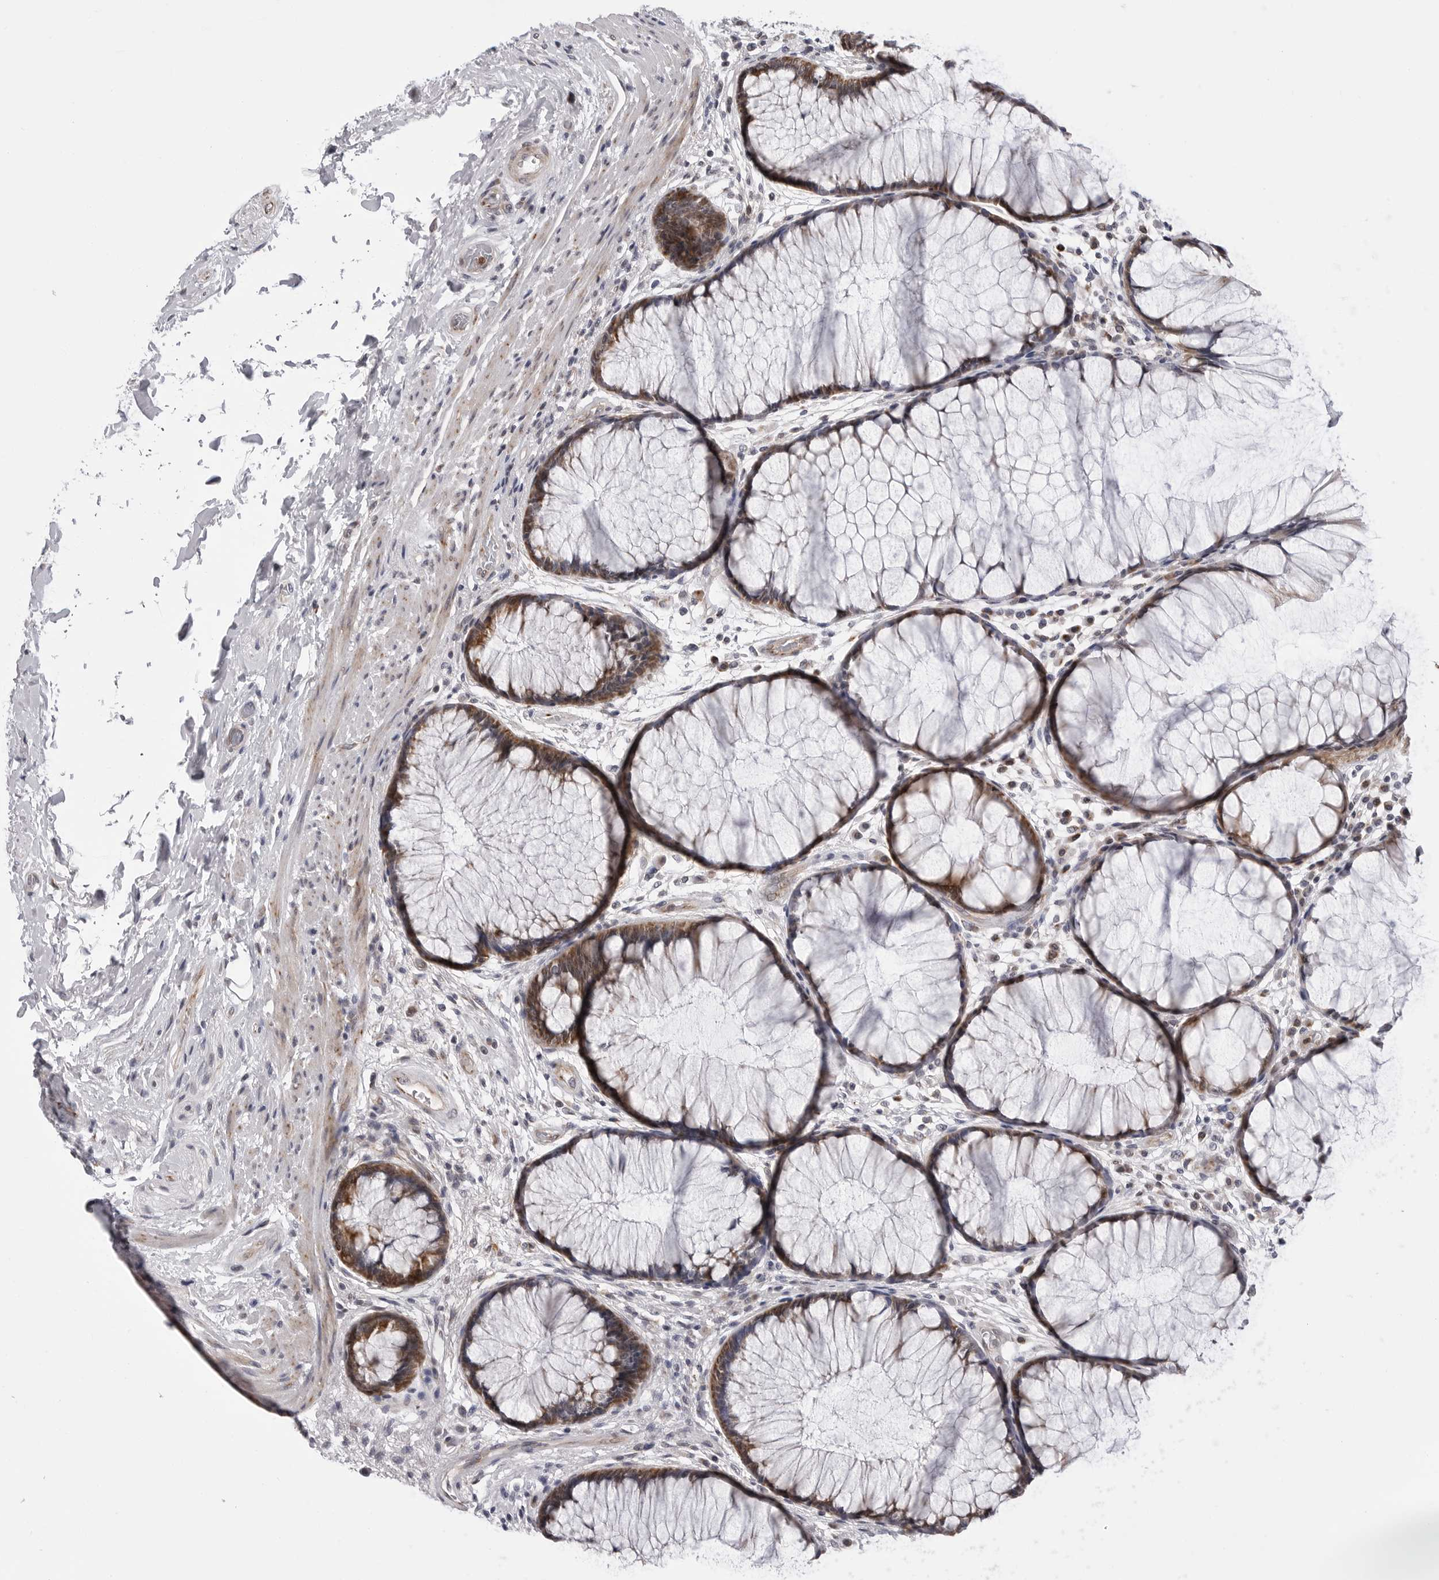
{"staining": {"intensity": "moderate", "quantity": ">75%", "location": "cytoplasmic/membranous"}, "tissue": "rectum", "cell_type": "Glandular cells", "image_type": "normal", "snomed": [{"axis": "morphology", "description": "Normal tissue, NOS"}, {"axis": "topography", "description": "Rectum"}], "caption": "Rectum stained with a brown dye demonstrates moderate cytoplasmic/membranous positive staining in about >75% of glandular cells.", "gene": "CDK20", "patient": {"sex": "male", "age": 51}}